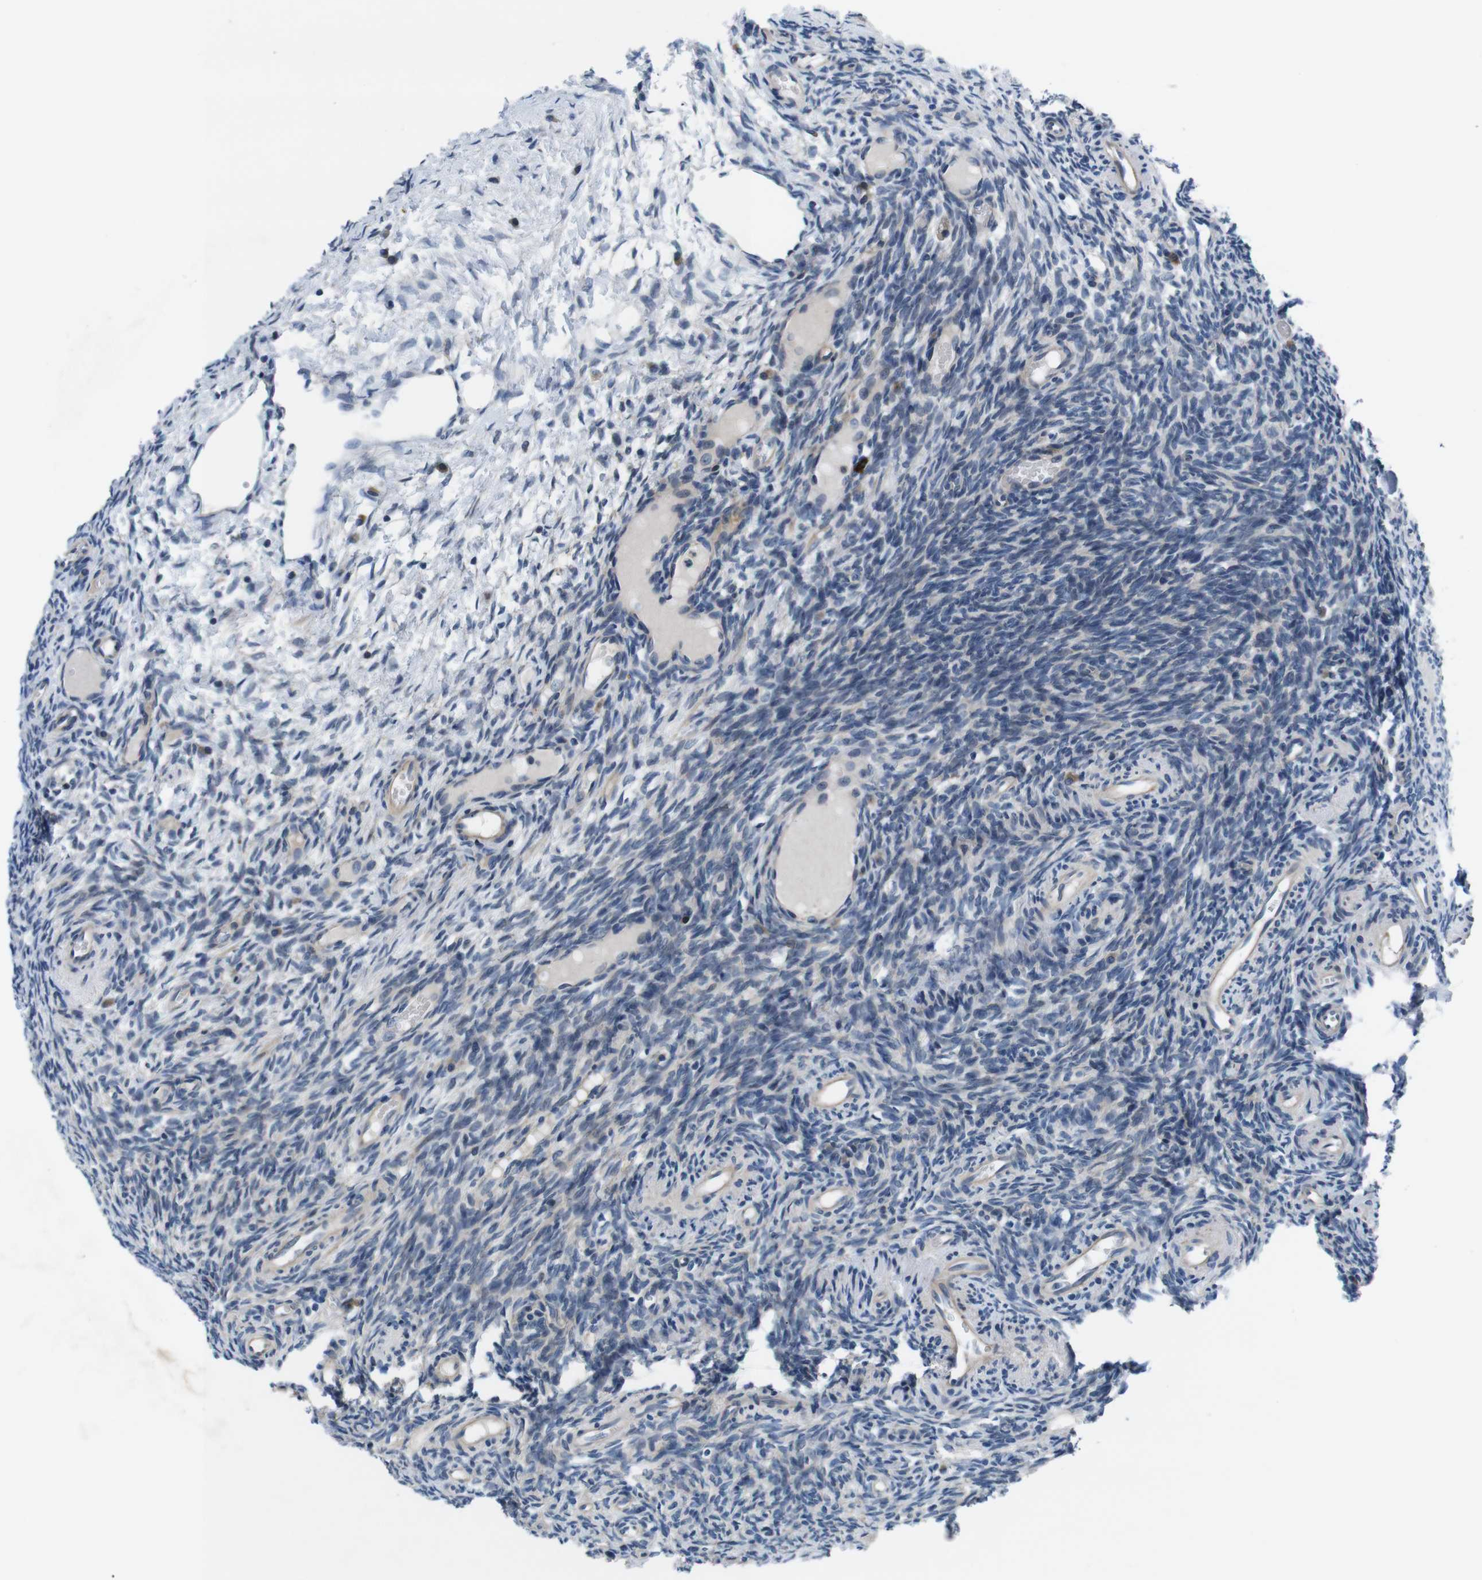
{"staining": {"intensity": "negative", "quantity": "none", "location": "none"}, "tissue": "ovary", "cell_type": "Ovarian stroma cells", "image_type": "normal", "snomed": [{"axis": "morphology", "description": "Normal tissue, NOS"}, {"axis": "topography", "description": "Ovary"}], "caption": "DAB immunohistochemical staining of normal human ovary demonstrates no significant positivity in ovarian stroma cells.", "gene": "JAK1", "patient": {"sex": "female", "age": 35}}